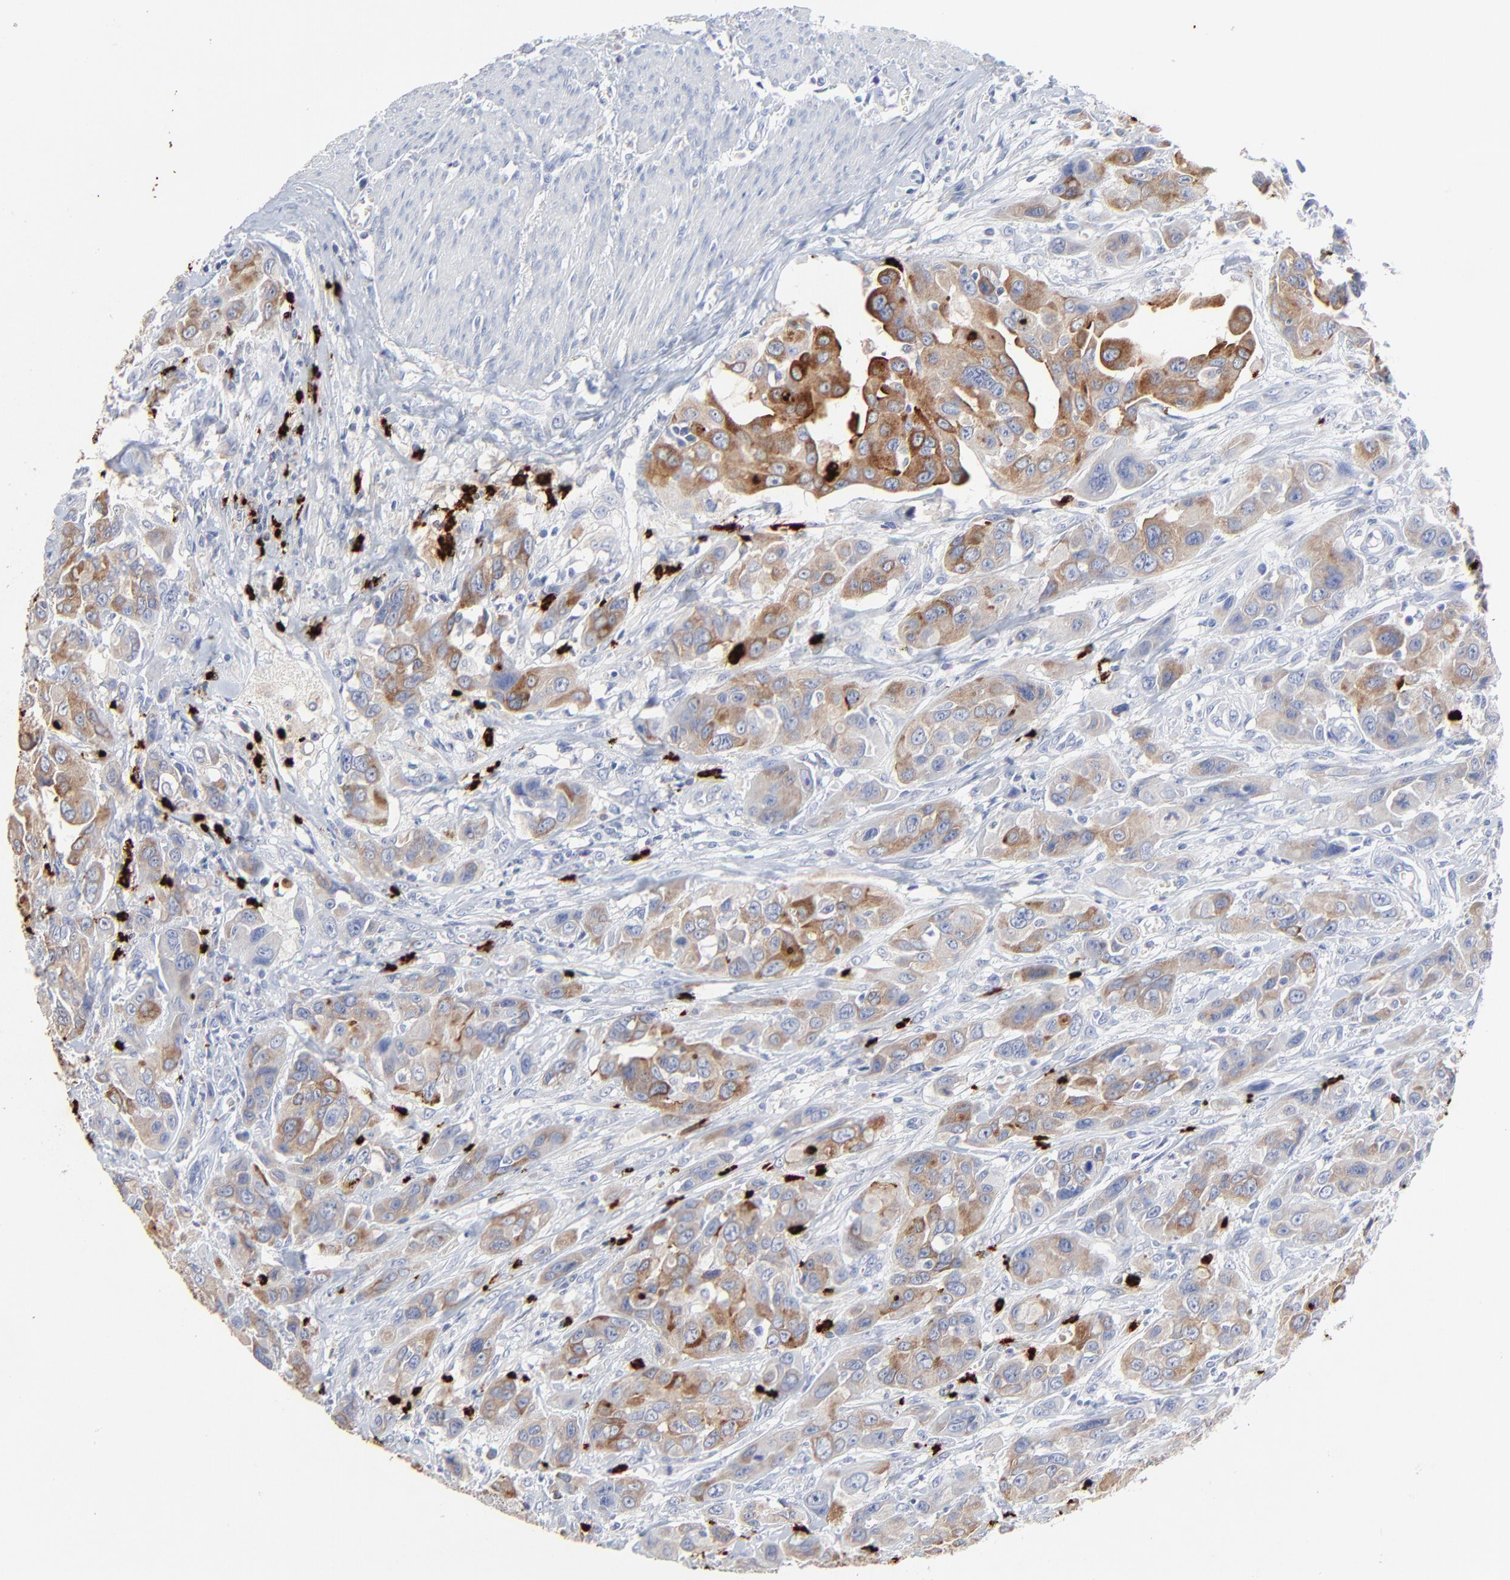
{"staining": {"intensity": "moderate", "quantity": "25%-75%", "location": "cytoplasmic/membranous"}, "tissue": "urothelial cancer", "cell_type": "Tumor cells", "image_type": "cancer", "snomed": [{"axis": "morphology", "description": "Urothelial carcinoma, High grade"}, {"axis": "topography", "description": "Urinary bladder"}], "caption": "Immunohistochemistry (DAB) staining of urothelial cancer displays moderate cytoplasmic/membranous protein positivity in about 25%-75% of tumor cells.", "gene": "LCN2", "patient": {"sex": "male", "age": 73}}